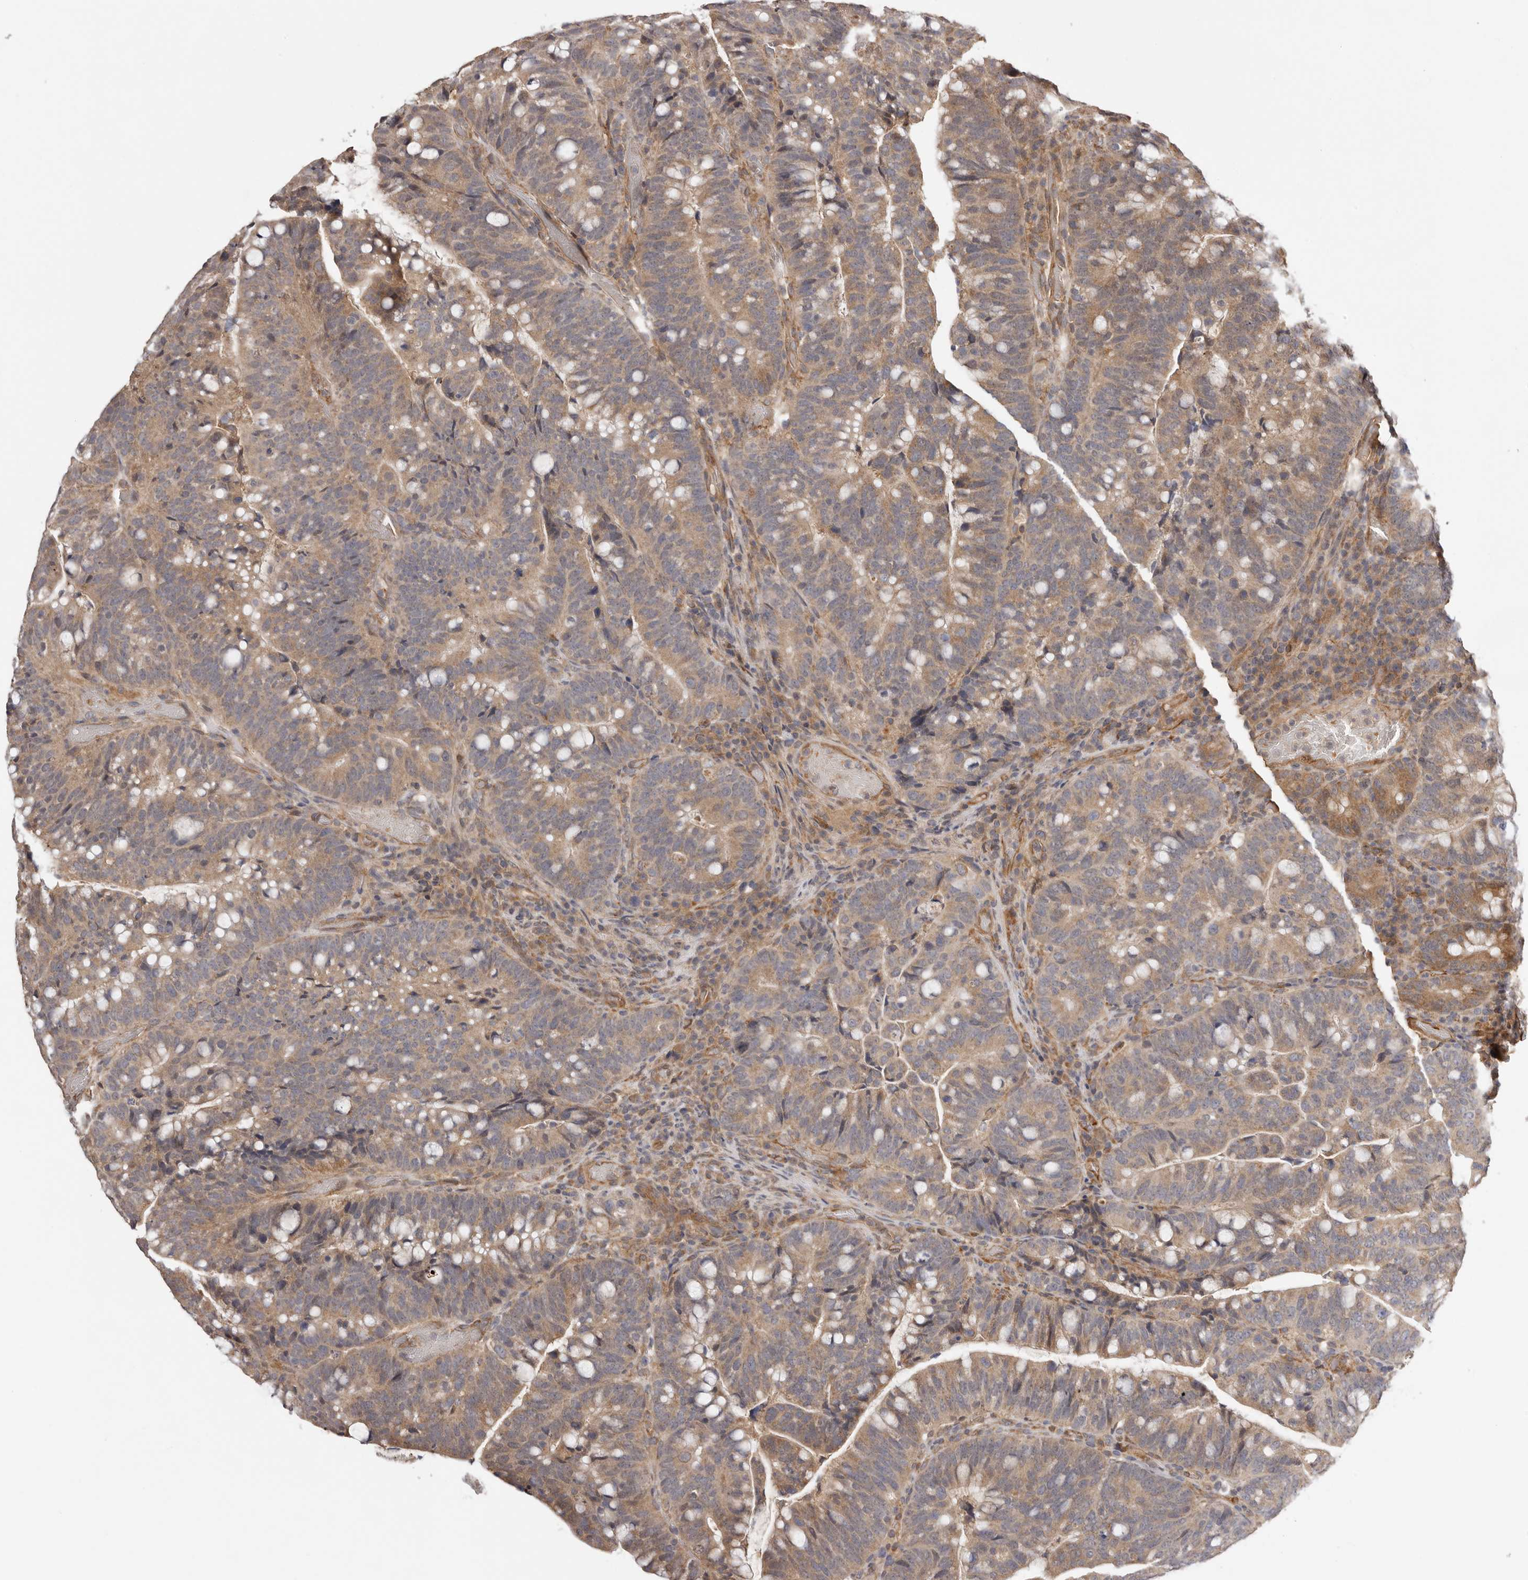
{"staining": {"intensity": "weak", "quantity": ">75%", "location": "cytoplasmic/membranous"}, "tissue": "colorectal cancer", "cell_type": "Tumor cells", "image_type": "cancer", "snomed": [{"axis": "morphology", "description": "Adenocarcinoma, NOS"}, {"axis": "topography", "description": "Colon"}], "caption": "A micrograph showing weak cytoplasmic/membranous staining in approximately >75% of tumor cells in colorectal cancer (adenocarcinoma), as visualized by brown immunohistochemical staining.", "gene": "UBR2", "patient": {"sex": "female", "age": 66}}